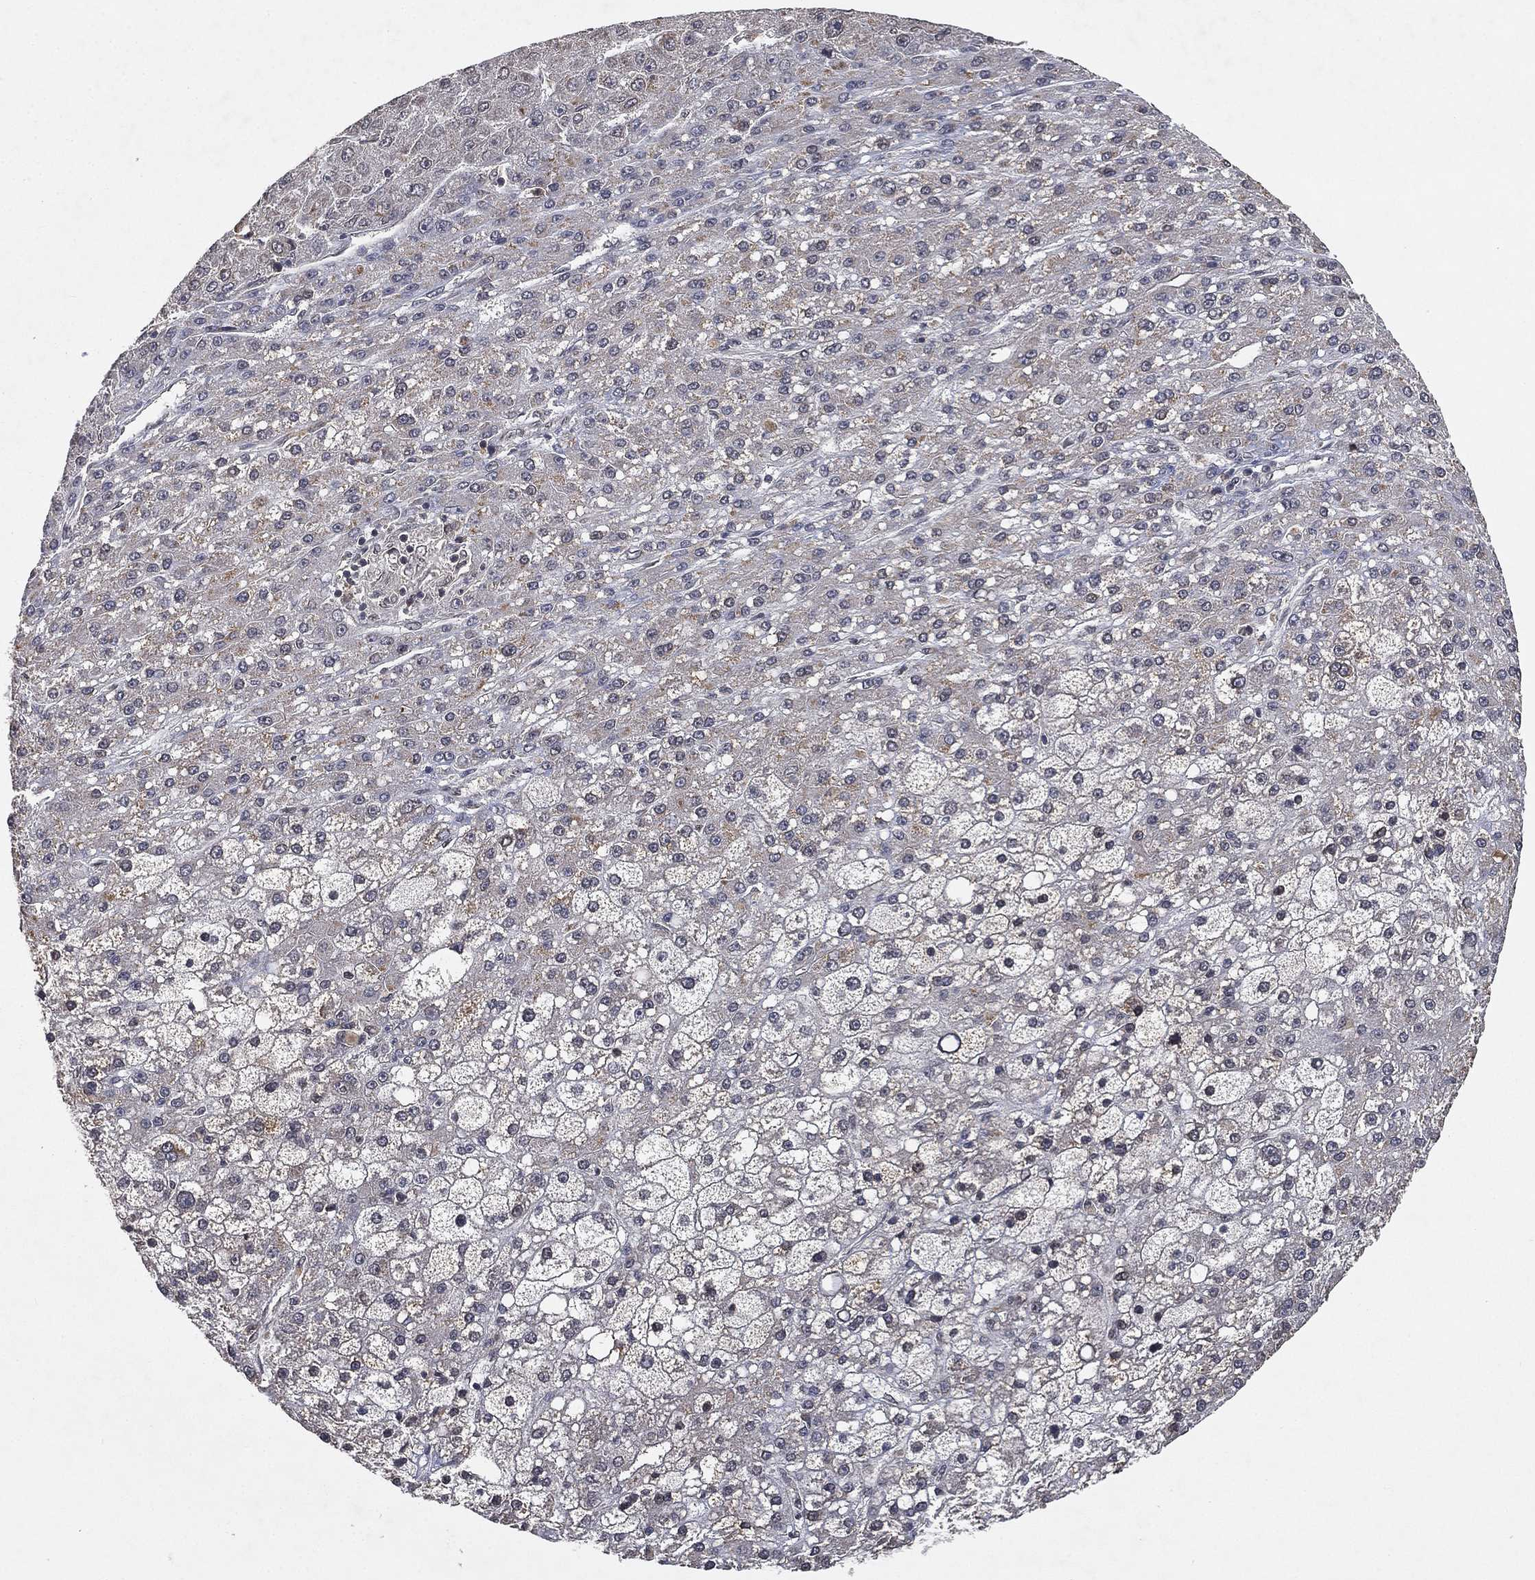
{"staining": {"intensity": "negative", "quantity": "none", "location": "none"}, "tissue": "liver cancer", "cell_type": "Tumor cells", "image_type": "cancer", "snomed": [{"axis": "morphology", "description": "Carcinoma, Hepatocellular, NOS"}, {"axis": "topography", "description": "Liver"}], "caption": "A histopathology image of liver cancer stained for a protein demonstrates no brown staining in tumor cells.", "gene": "UBA5", "patient": {"sex": "male", "age": 67}}